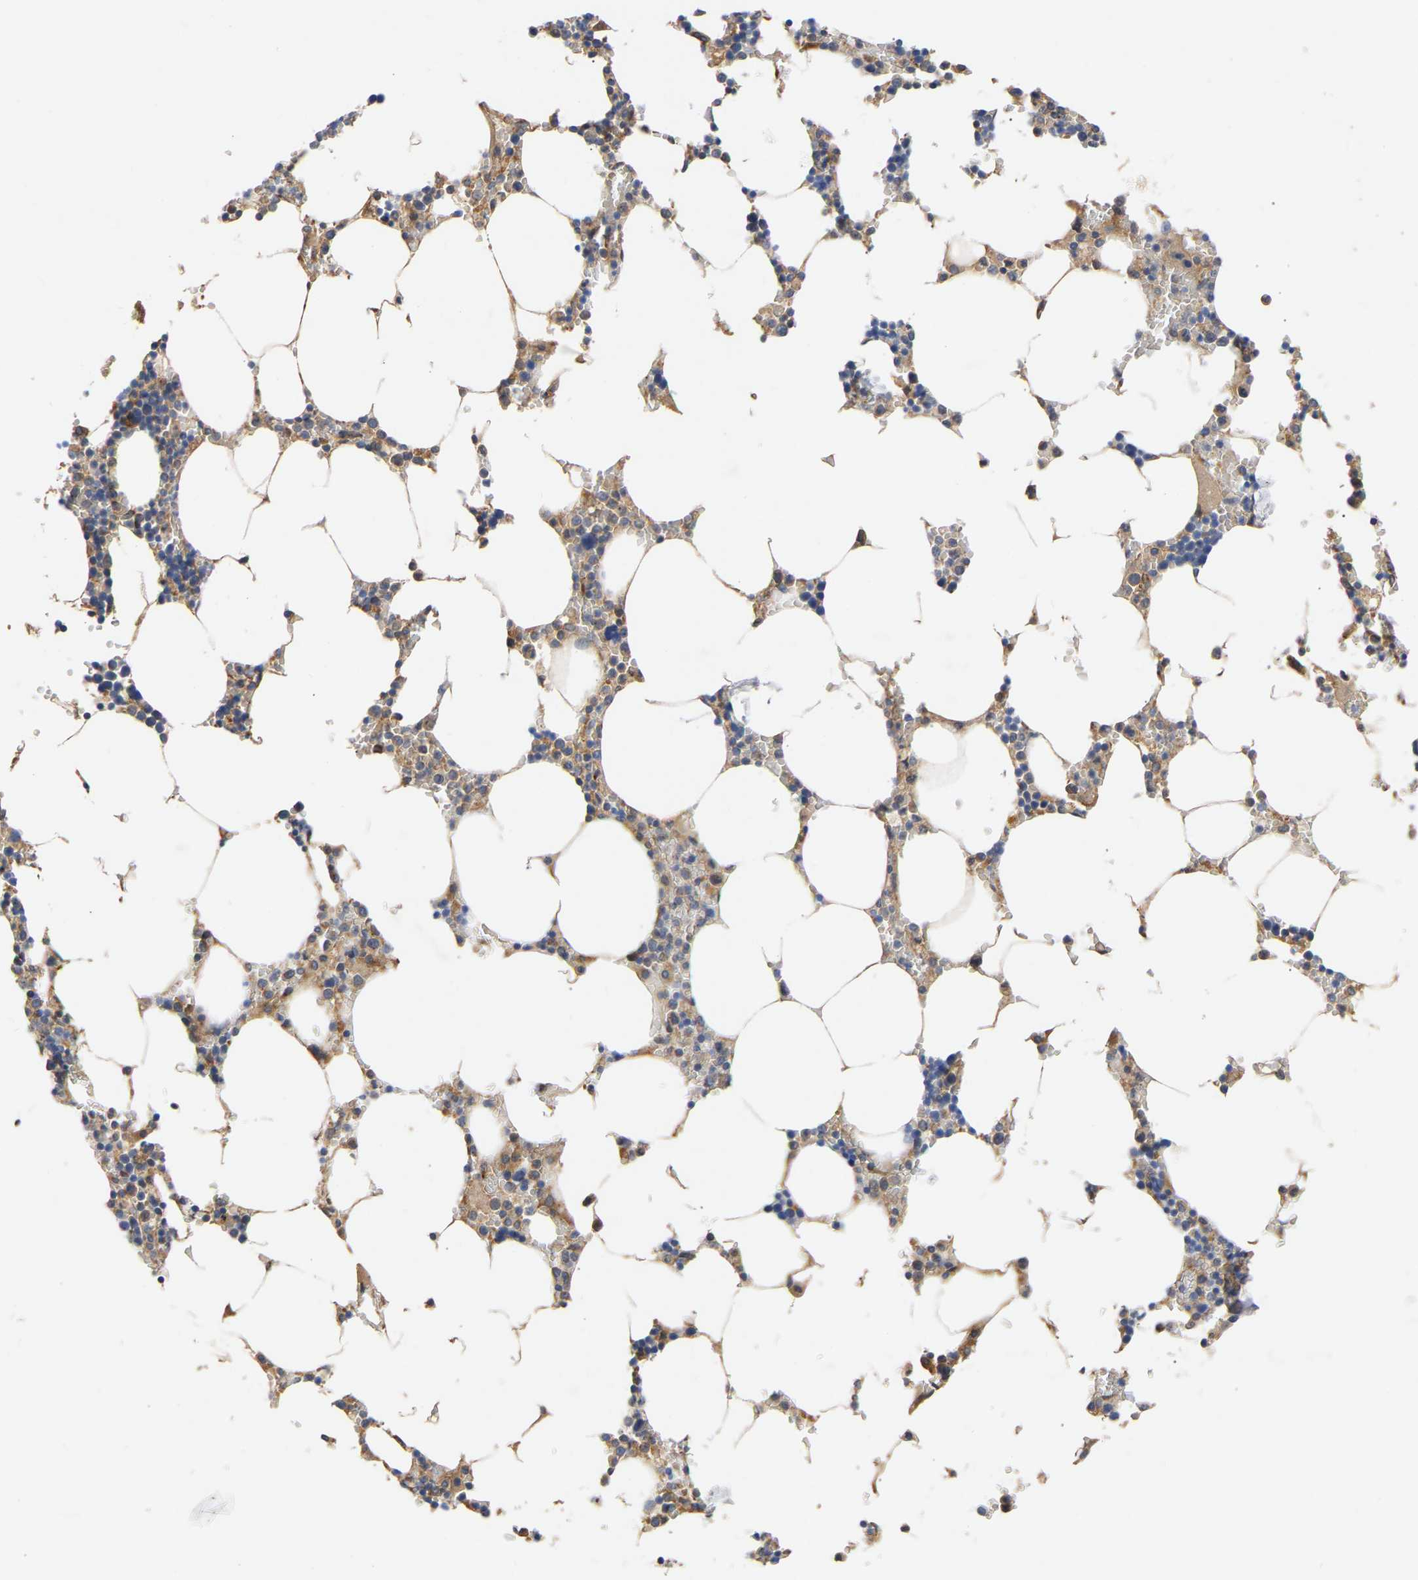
{"staining": {"intensity": "moderate", "quantity": "<25%", "location": "cytoplasmic/membranous"}, "tissue": "bone marrow", "cell_type": "Hematopoietic cells", "image_type": "normal", "snomed": [{"axis": "morphology", "description": "Normal tissue, NOS"}, {"axis": "topography", "description": "Bone marrow"}], "caption": "Benign bone marrow reveals moderate cytoplasmic/membranous positivity in about <25% of hematopoietic cells, visualized by immunohistochemistry.", "gene": "KASH5", "patient": {"sex": "male", "age": 70}}